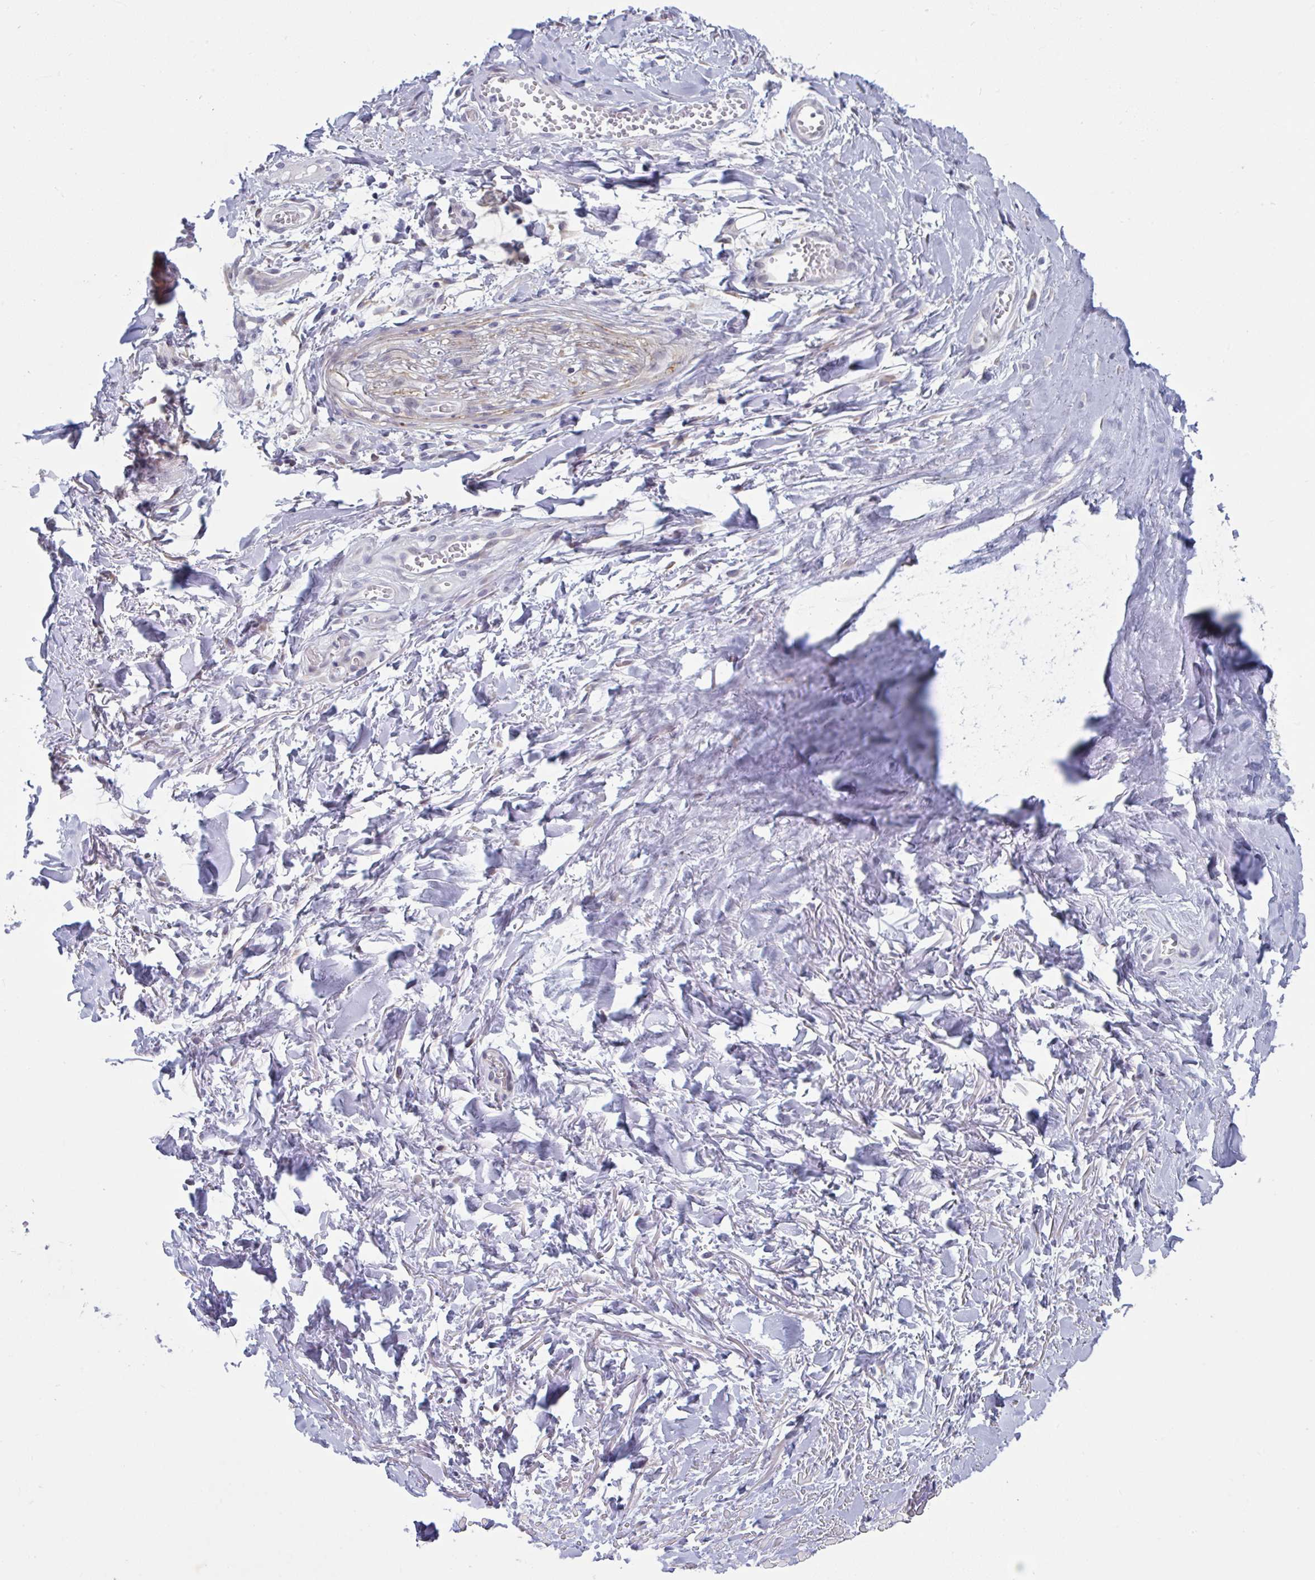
{"staining": {"intensity": "negative", "quantity": "none", "location": "none"}, "tissue": "adipose tissue", "cell_type": "Adipocytes", "image_type": "normal", "snomed": [{"axis": "morphology", "description": "Normal tissue, NOS"}, {"axis": "topography", "description": "Cartilage tissue"}, {"axis": "topography", "description": "Nasopharynx"}, {"axis": "topography", "description": "Thyroid gland"}], "caption": "This is a micrograph of IHC staining of normal adipose tissue, which shows no staining in adipocytes.", "gene": "TCEAL8", "patient": {"sex": "male", "age": 63}}